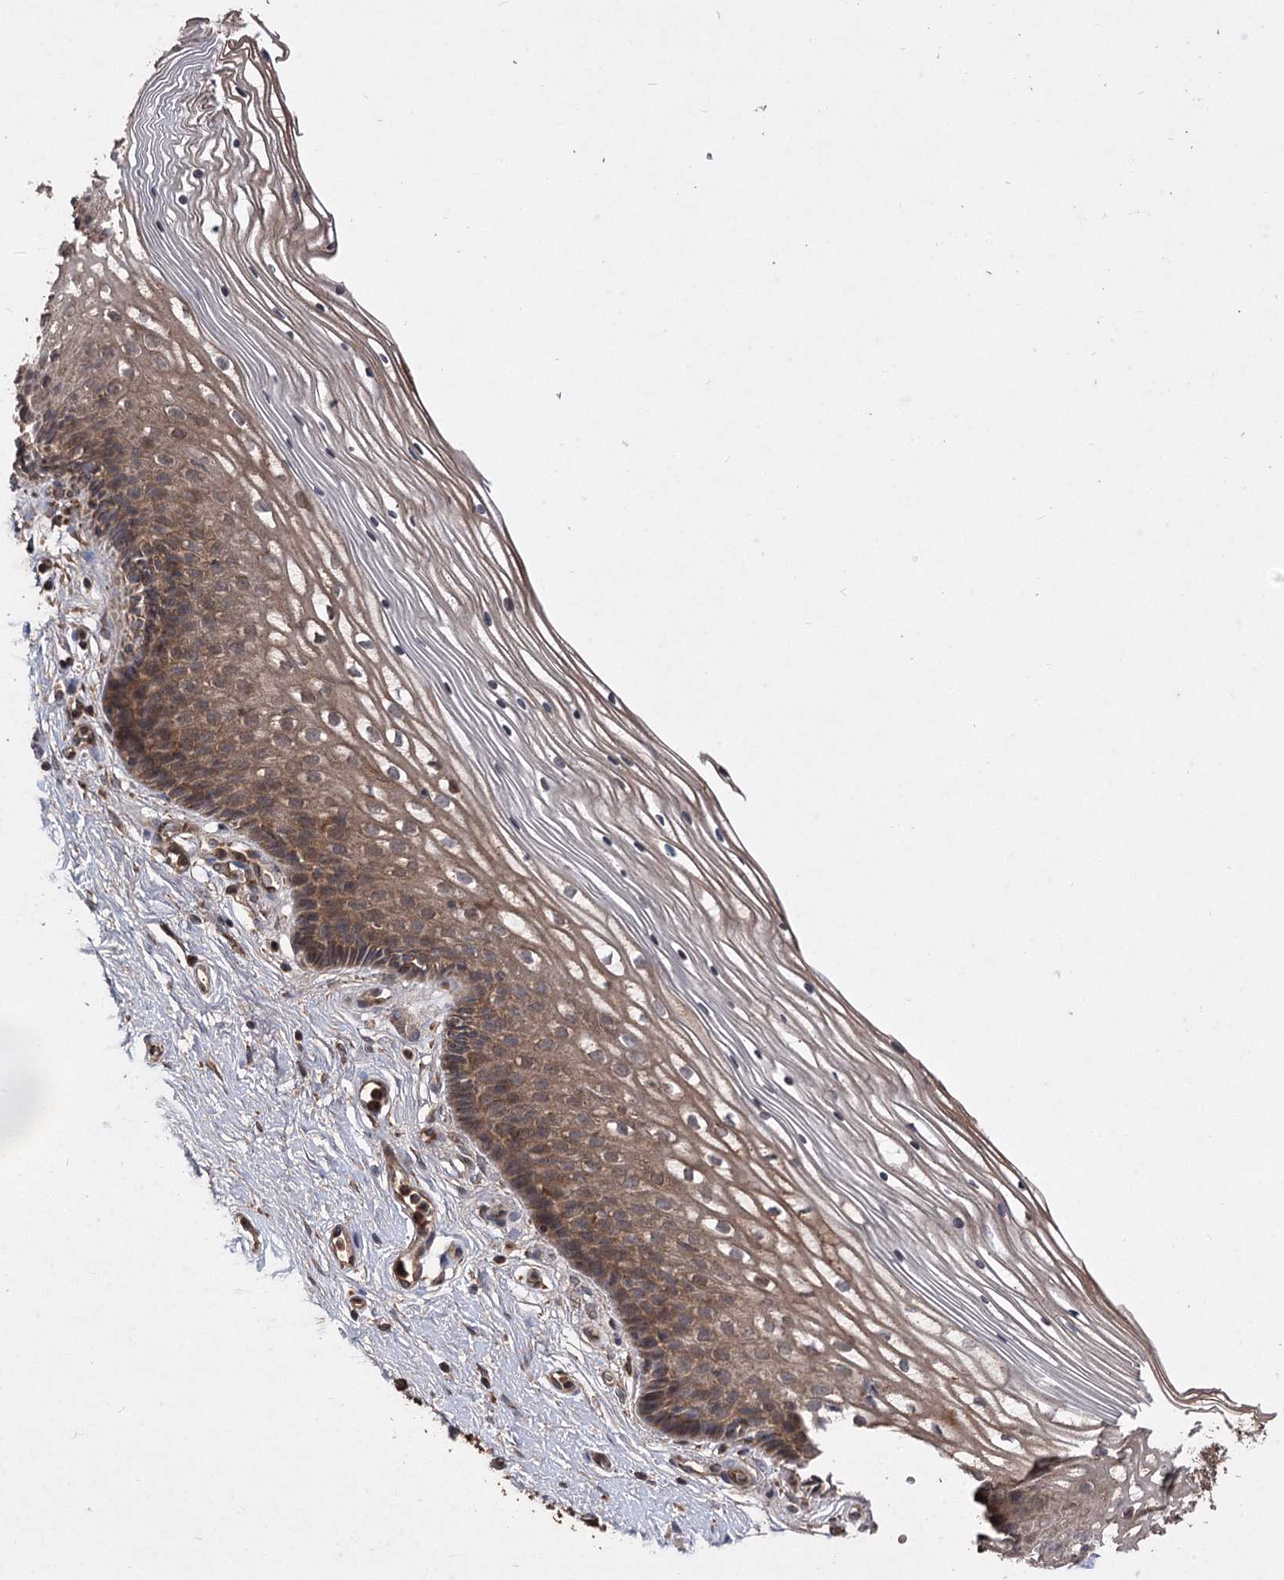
{"staining": {"intensity": "strong", "quantity": ">75%", "location": "cytoplasmic/membranous"}, "tissue": "cervix", "cell_type": "Glandular cells", "image_type": "normal", "snomed": [{"axis": "morphology", "description": "Normal tissue, NOS"}, {"axis": "topography", "description": "Cervix"}], "caption": "DAB (3,3'-diaminobenzidine) immunohistochemical staining of unremarkable cervix shows strong cytoplasmic/membranous protein expression in approximately >75% of glandular cells. (DAB (3,3'-diaminobenzidine) IHC, brown staining for protein, blue staining for nuclei).", "gene": "RASSF3", "patient": {"sex": "female", "age": 33}}